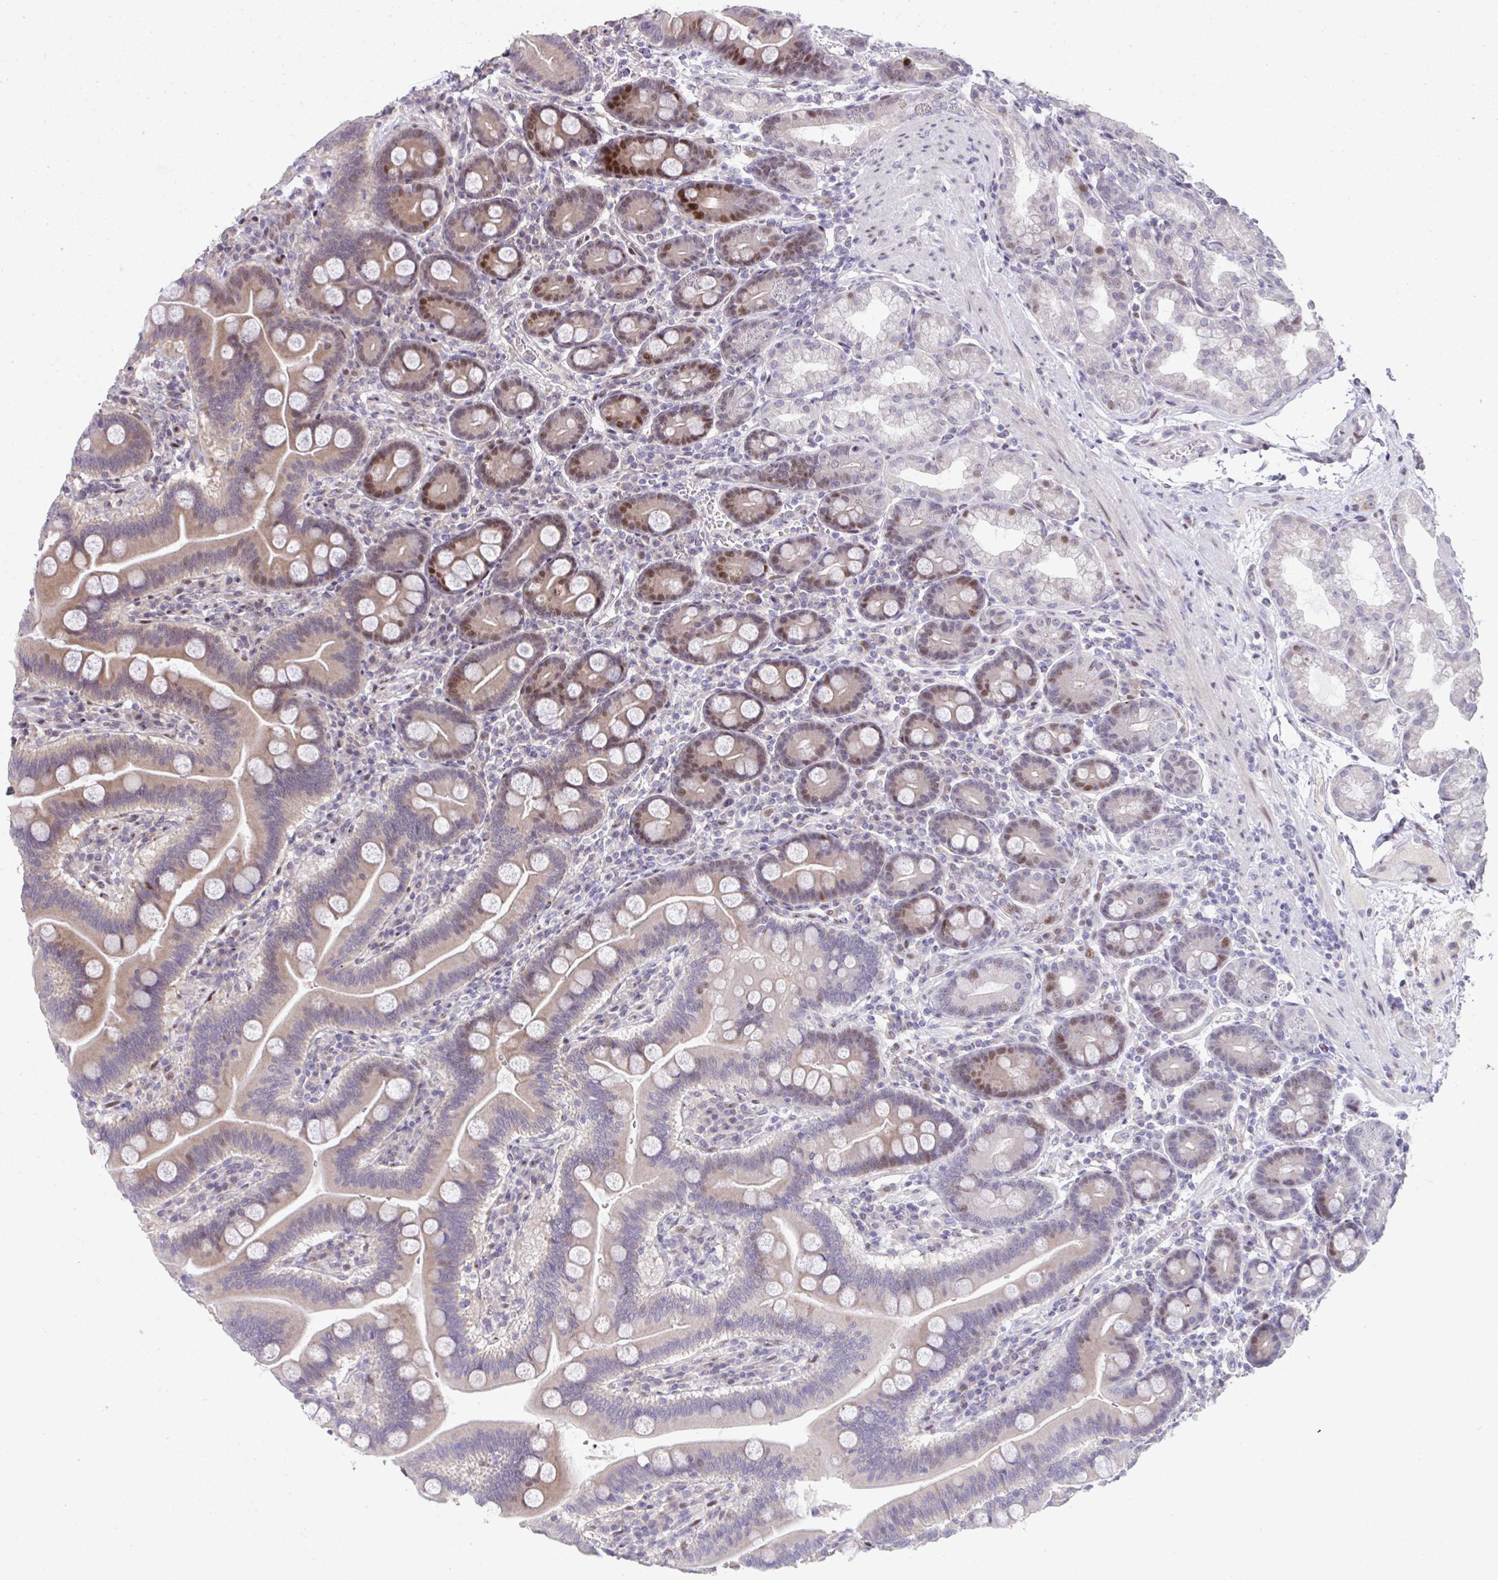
{"staining": {"intensity": "moderate", "quantity": "25%-75%", "location": "cytoplasmic/membranous,nuclear"}, "tissue": "duodenum", "cell_type": "Glandular cells", "image_type": "normal", "snomed": [{"axis": "morphology", "description": "Normal tissue, NOS"}, {"axis": "topography", "description": "Duodenum"}], "caption": "The micrograph displays a brown stain indicating the presence of a protein in the cytoplasmic/membranous,nuclear of glandular cells in duodenum. (IHC, brightfield microscopy, high magnification).", "gene": "GALNT16", "patient": {"sex": "male", "age": 59}}